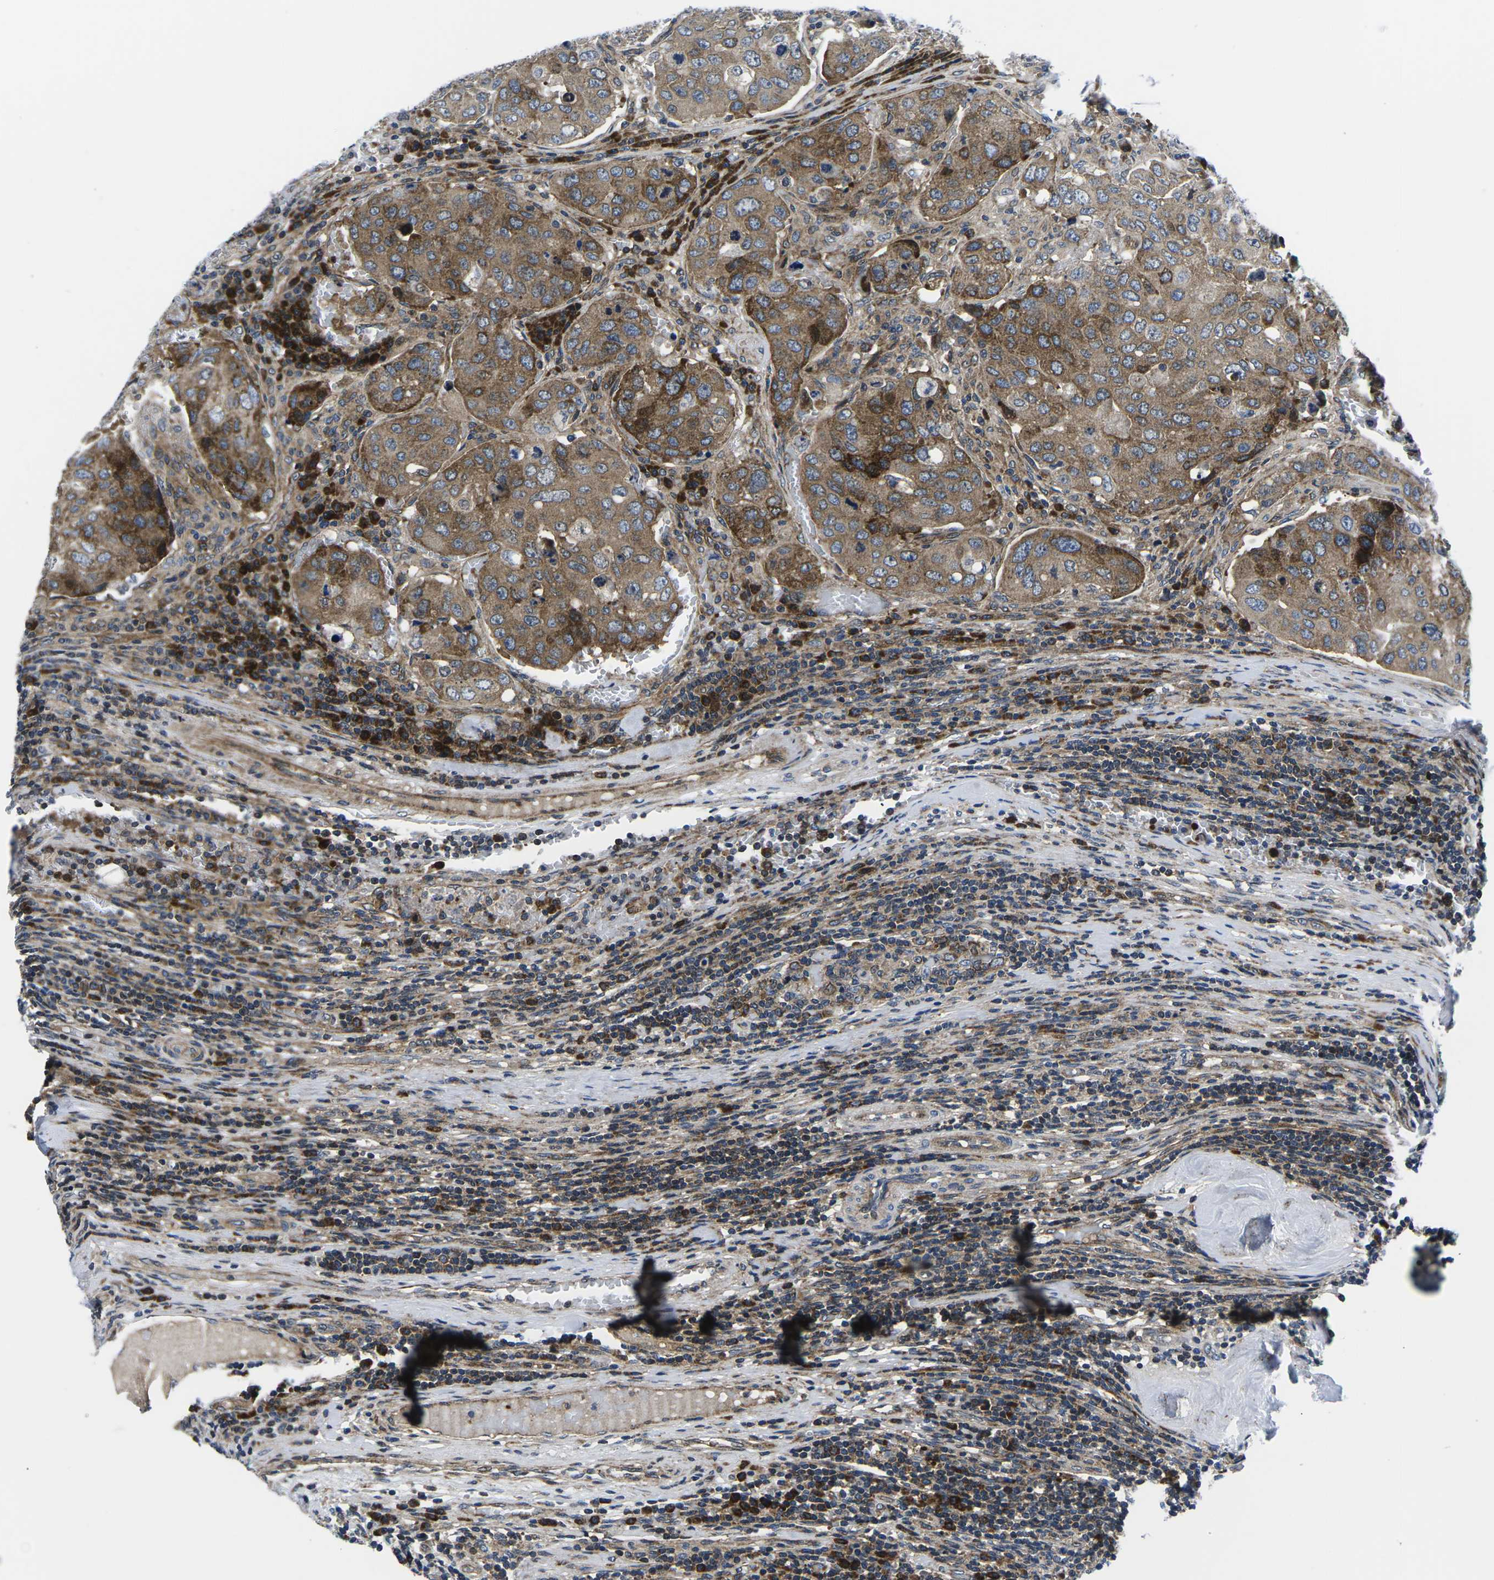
{"staining": {"intensity": "moderate", "quantity": "25%-75%", "location": "cytoplasmic/membranous"}, "tissue": "urothelial cancer", "cell_type": "Tumor cells", "image_type": "cancer", "snomed": [{"axis": "morphology", "description": "Urothelial carcinoma, High grade"}, {"axis": "topography", "description": "Lymph node"}, {"axis": "topography", "description": "Urinary bladder"}], "caption": "IHC (DAB) staining of urothelial carcinoma (high-grade) shows moderate cytoplasmic/membranous protein positivity in approximately 25%-75% of tumor cells.", "gene": "EIF4E", "patient": {"sex": "male", "age": 51}}